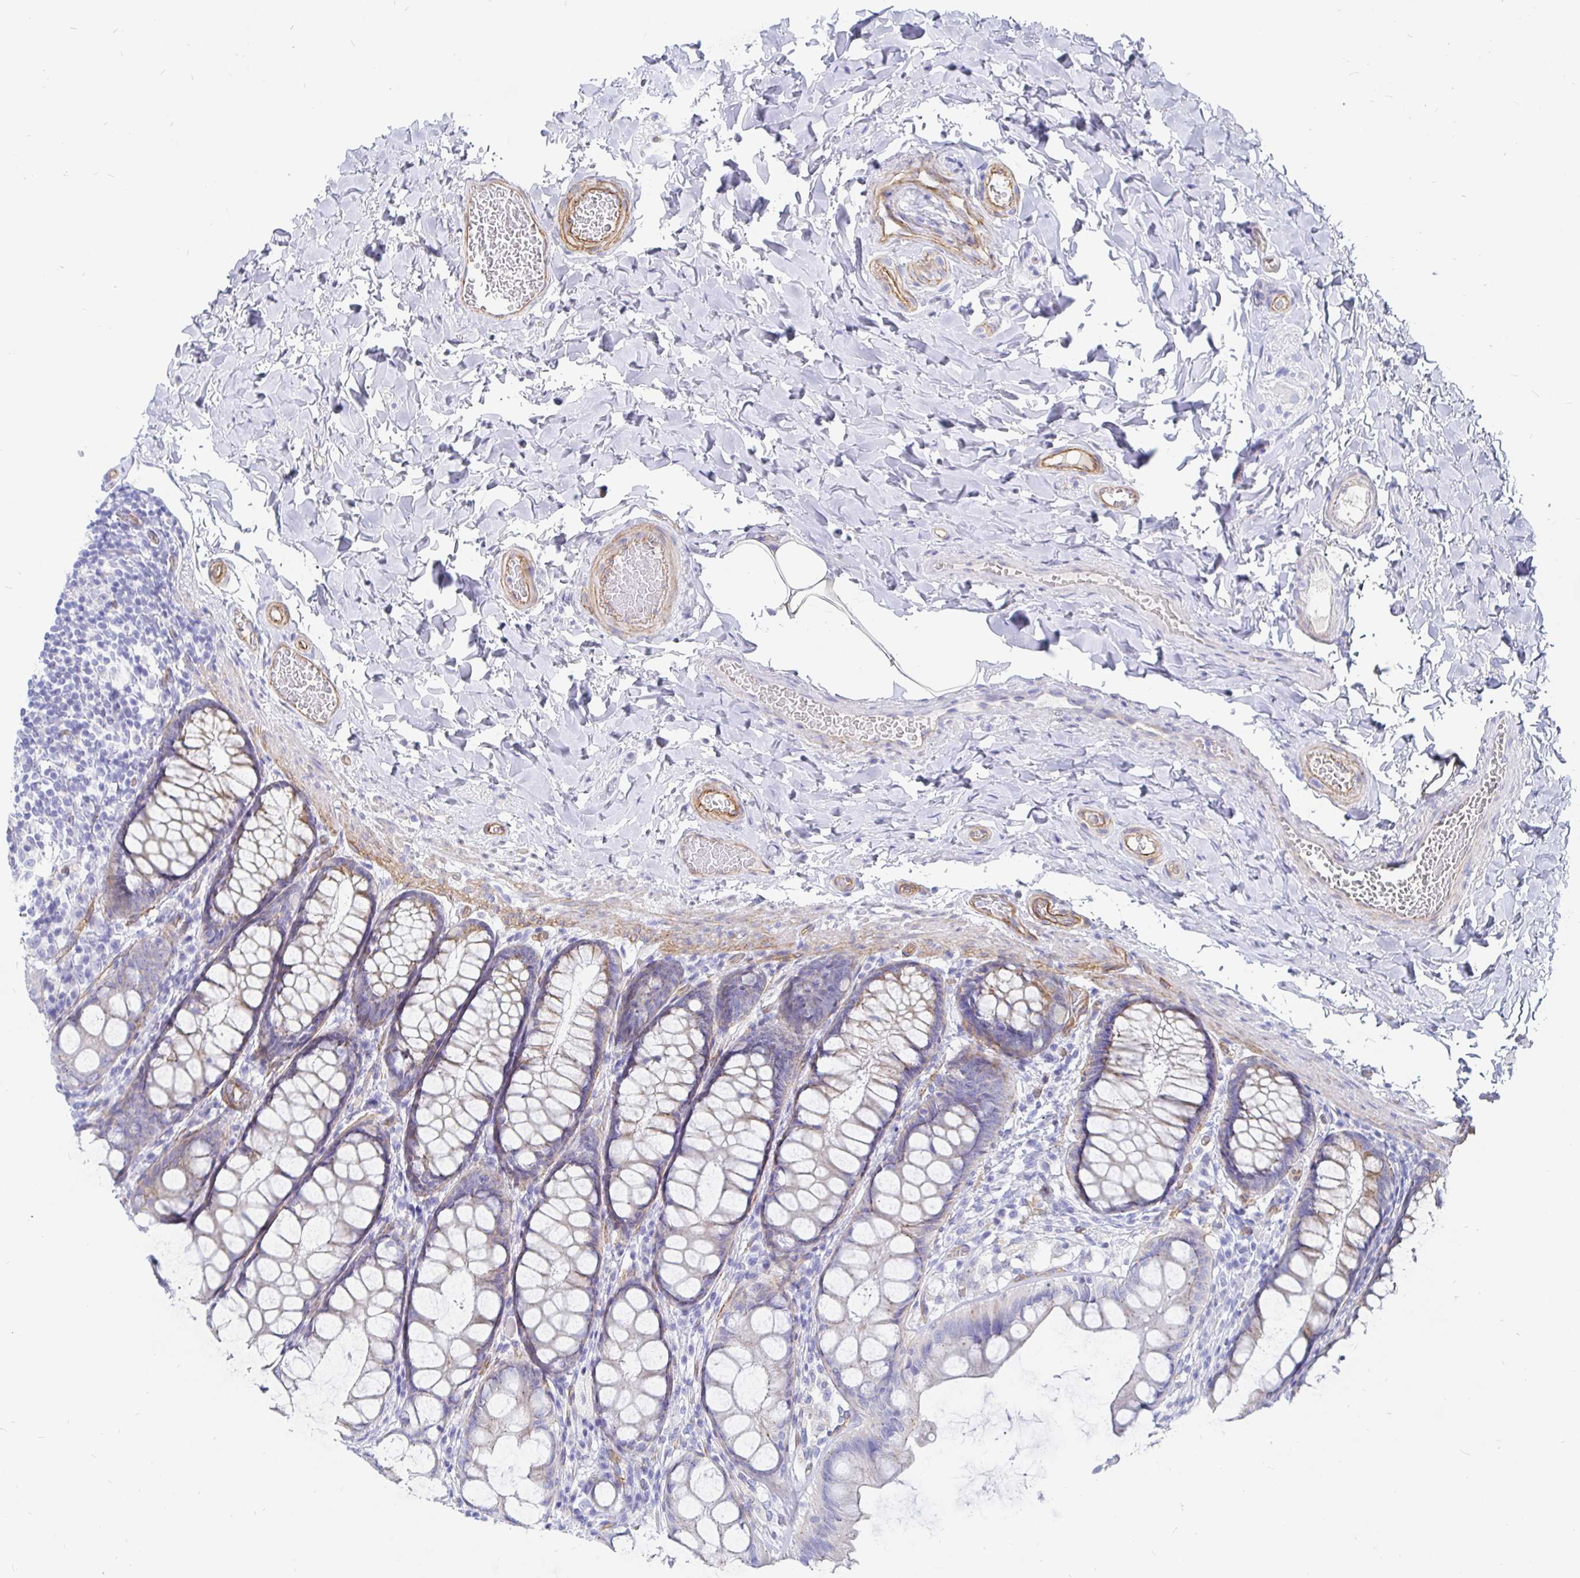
{"staining": {"intensity": "moderate", "quantity": ">75%", "location": "cytoplasmic/membranous"}, "tissue": "colon", "cell_type": "Endothelial cells", "image_type": "normal", "snomed": [{"axis": "morphology", "description": "Normal tissue, NOS"}, {"axis": "topography", "description": "Colon"}], "caption": "A histopathology image showing moderate cytoplasmic/membranous expression in about >75% of endothelial cells in benign colon, as visualized by brown immunohistochemical staining.", "gene": "COX16", "patient": {"sex": "male", "age": 47}}